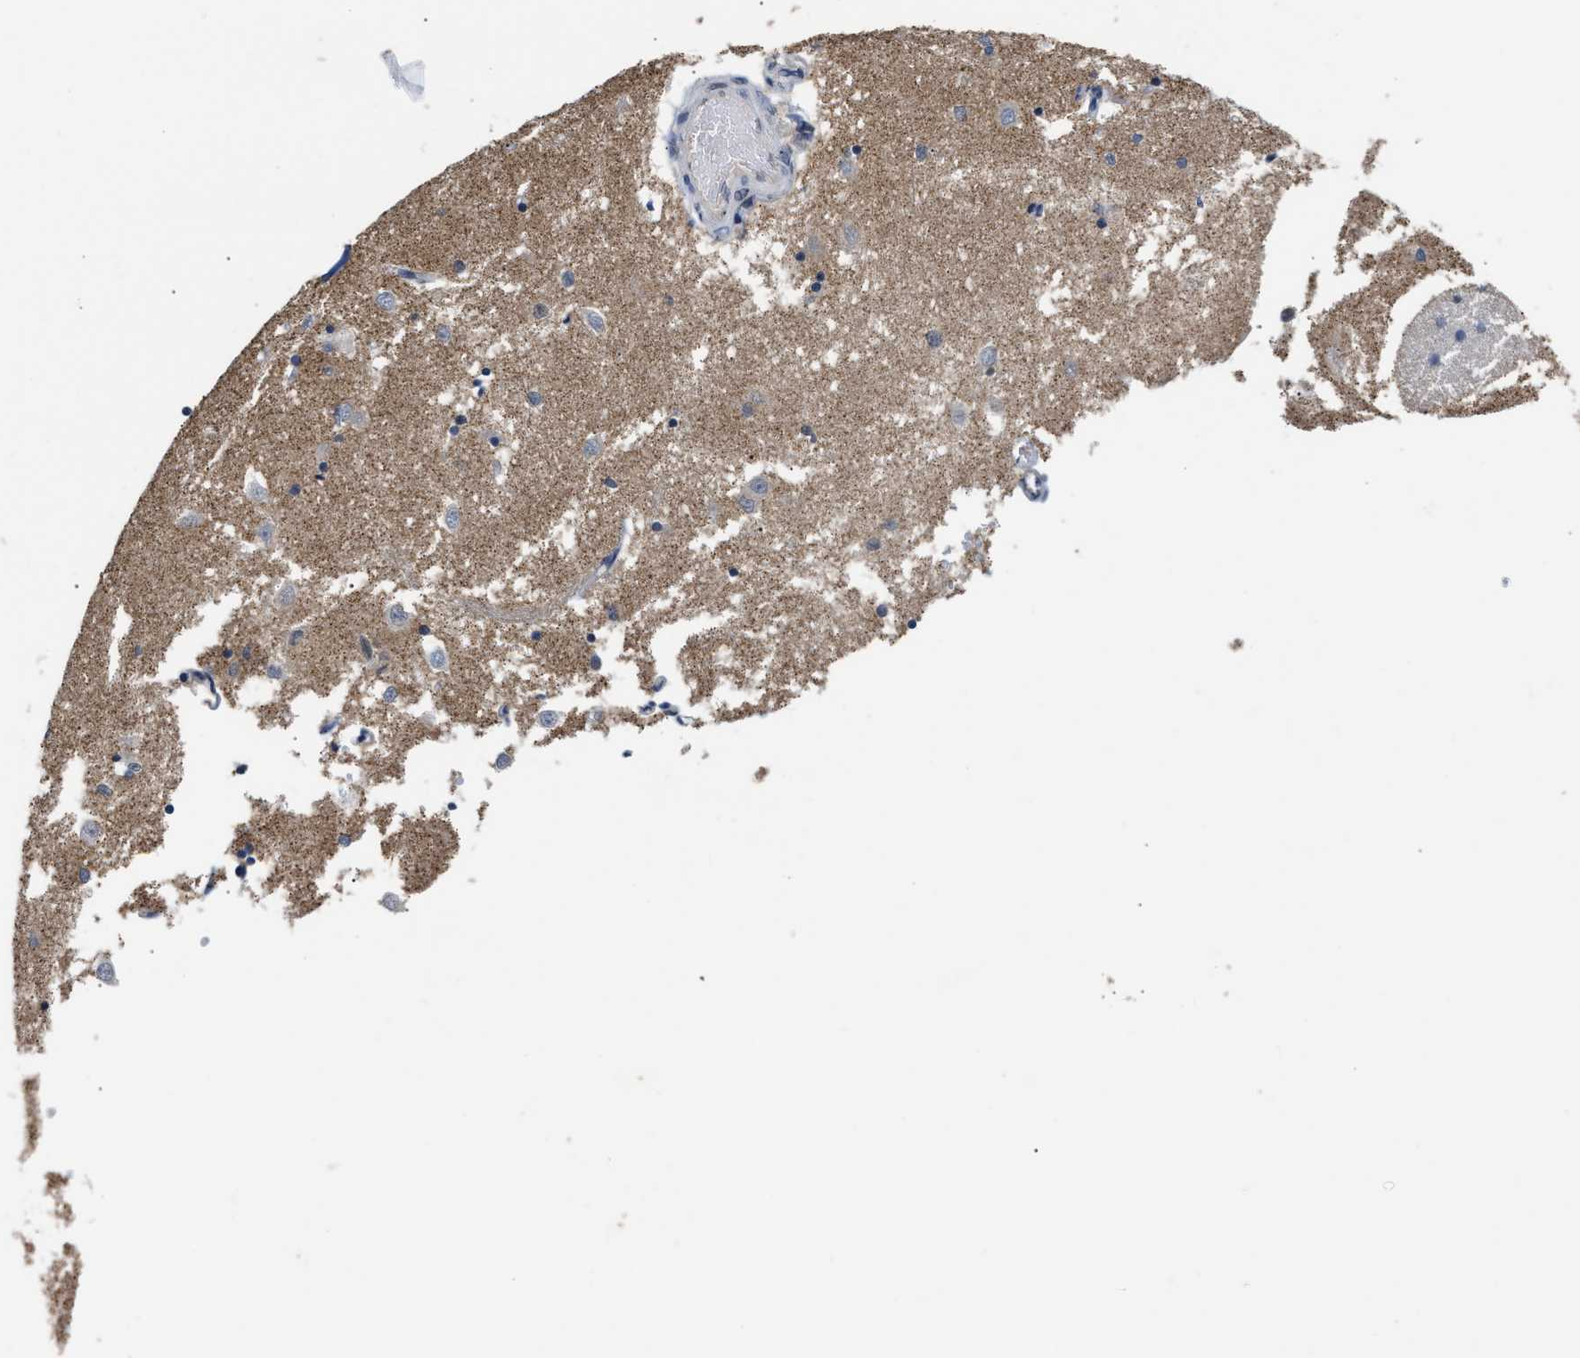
{"staining": {"intensity": "weak", "quantity": "<25%", "location": "nuclear"}, "tissue": "caudate", "cell_type": "Glial cells", "image_type": "normal", "snomed": [{"axis": "morphology", "description": "Normal tissue, NOS"}, {"axis": "topography", "description": "Lateral ventricle wall"}], "caption": "The immunohistochemistry image has no significant expression in glial cells of caudate.", "gene": "TXNRD3", "patient": {"sex": "female", "age": 19}}